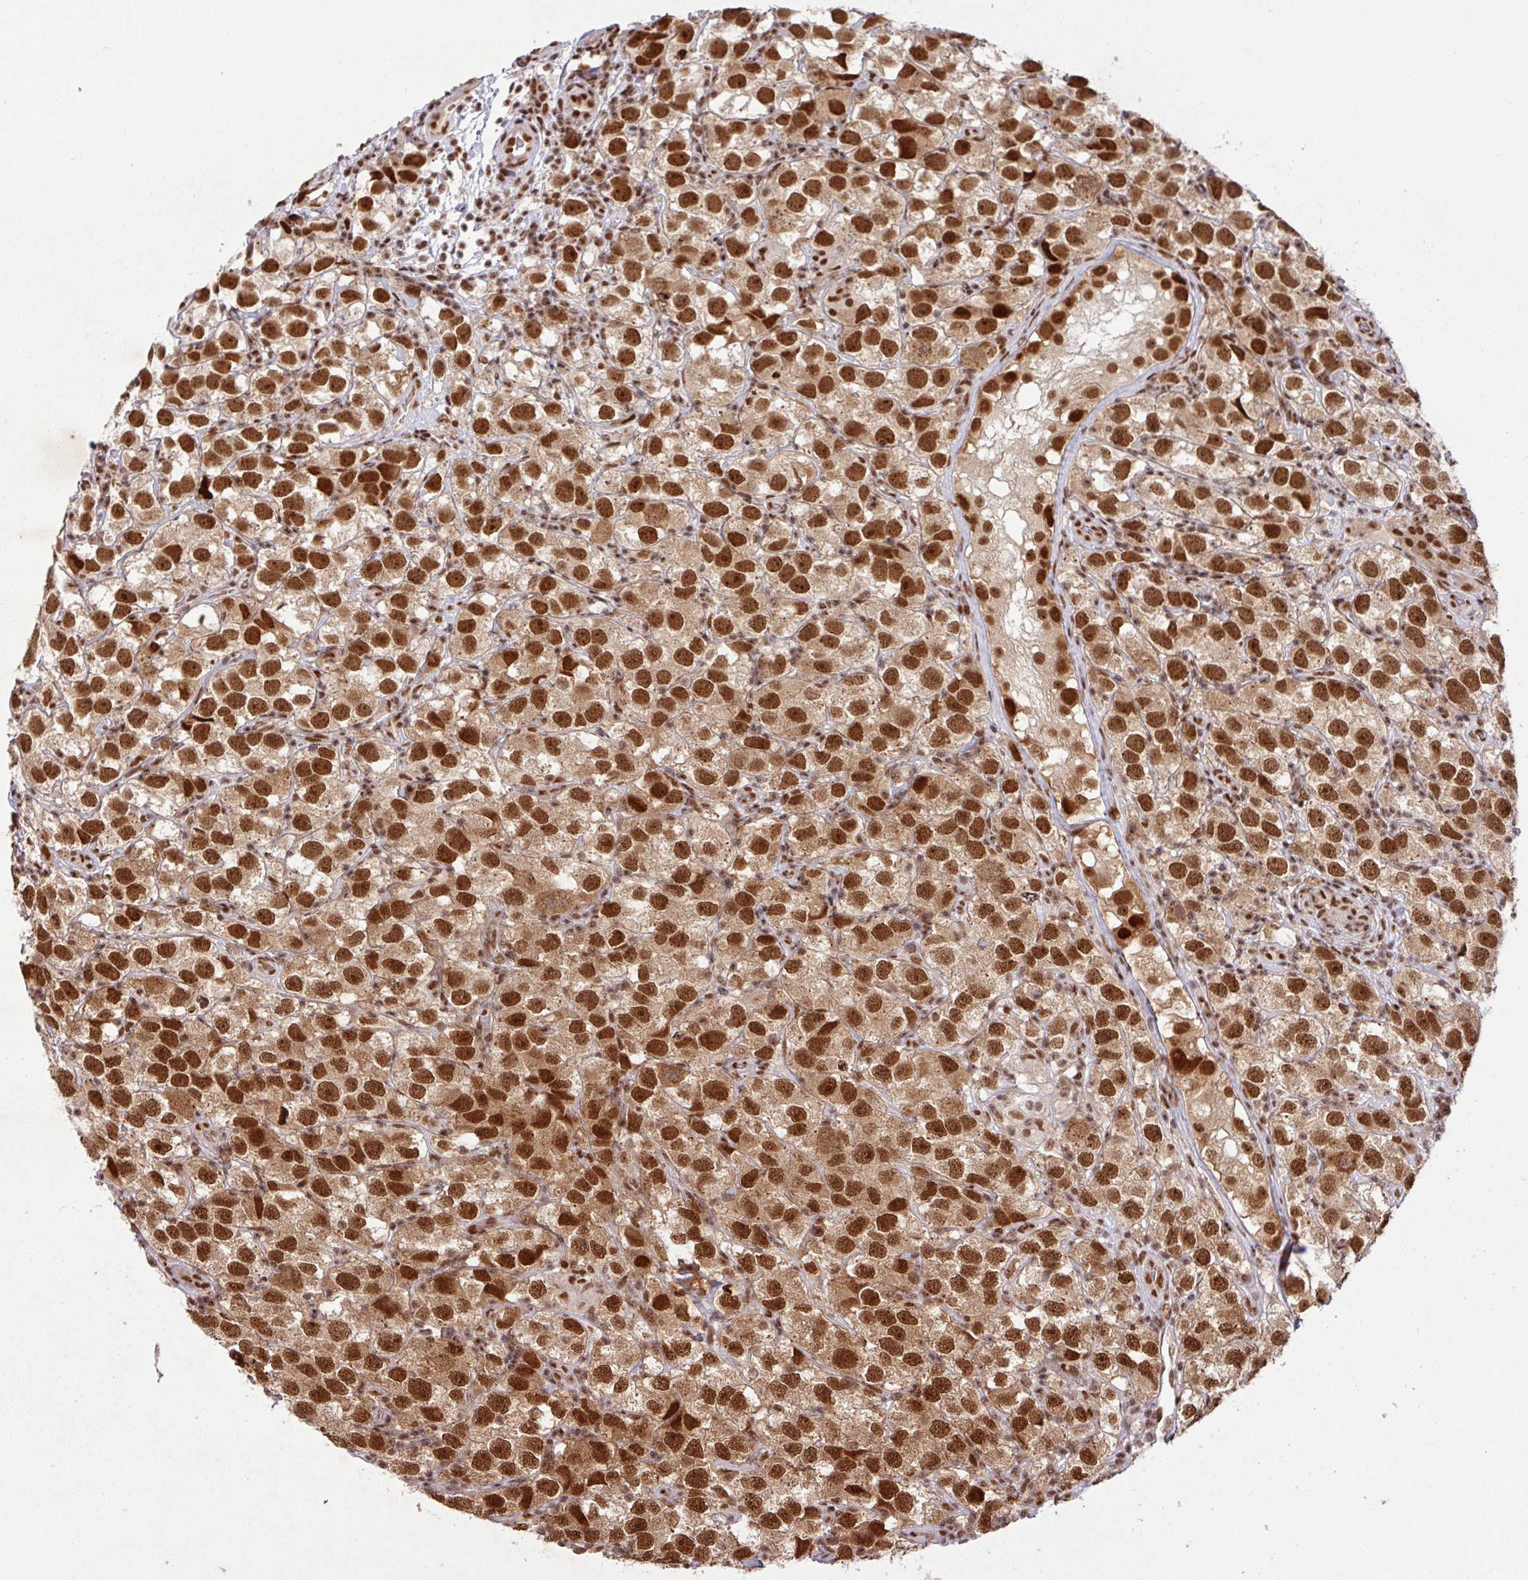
{"staining": {"intensity": "strong", "quantity": ">75%", "location": "nuclear"}, "tissue": "testis cancer", "cell_type": "Tumor cells", "image_type": "cancer", "snomed": [{"axis": "morphology", "description": "Seminoma, NOS"}, {"axis": "topography", "description": "Testis"}], "caption": "Strong nuclear protein expression is identified in approximately >75% of tumor cells in seminoma (testis). The protein of interest is shown in brown color, while the nuclei are stained blue.", "gene": "SRSF2", "patient": {"sex": "male", "age": 26}}